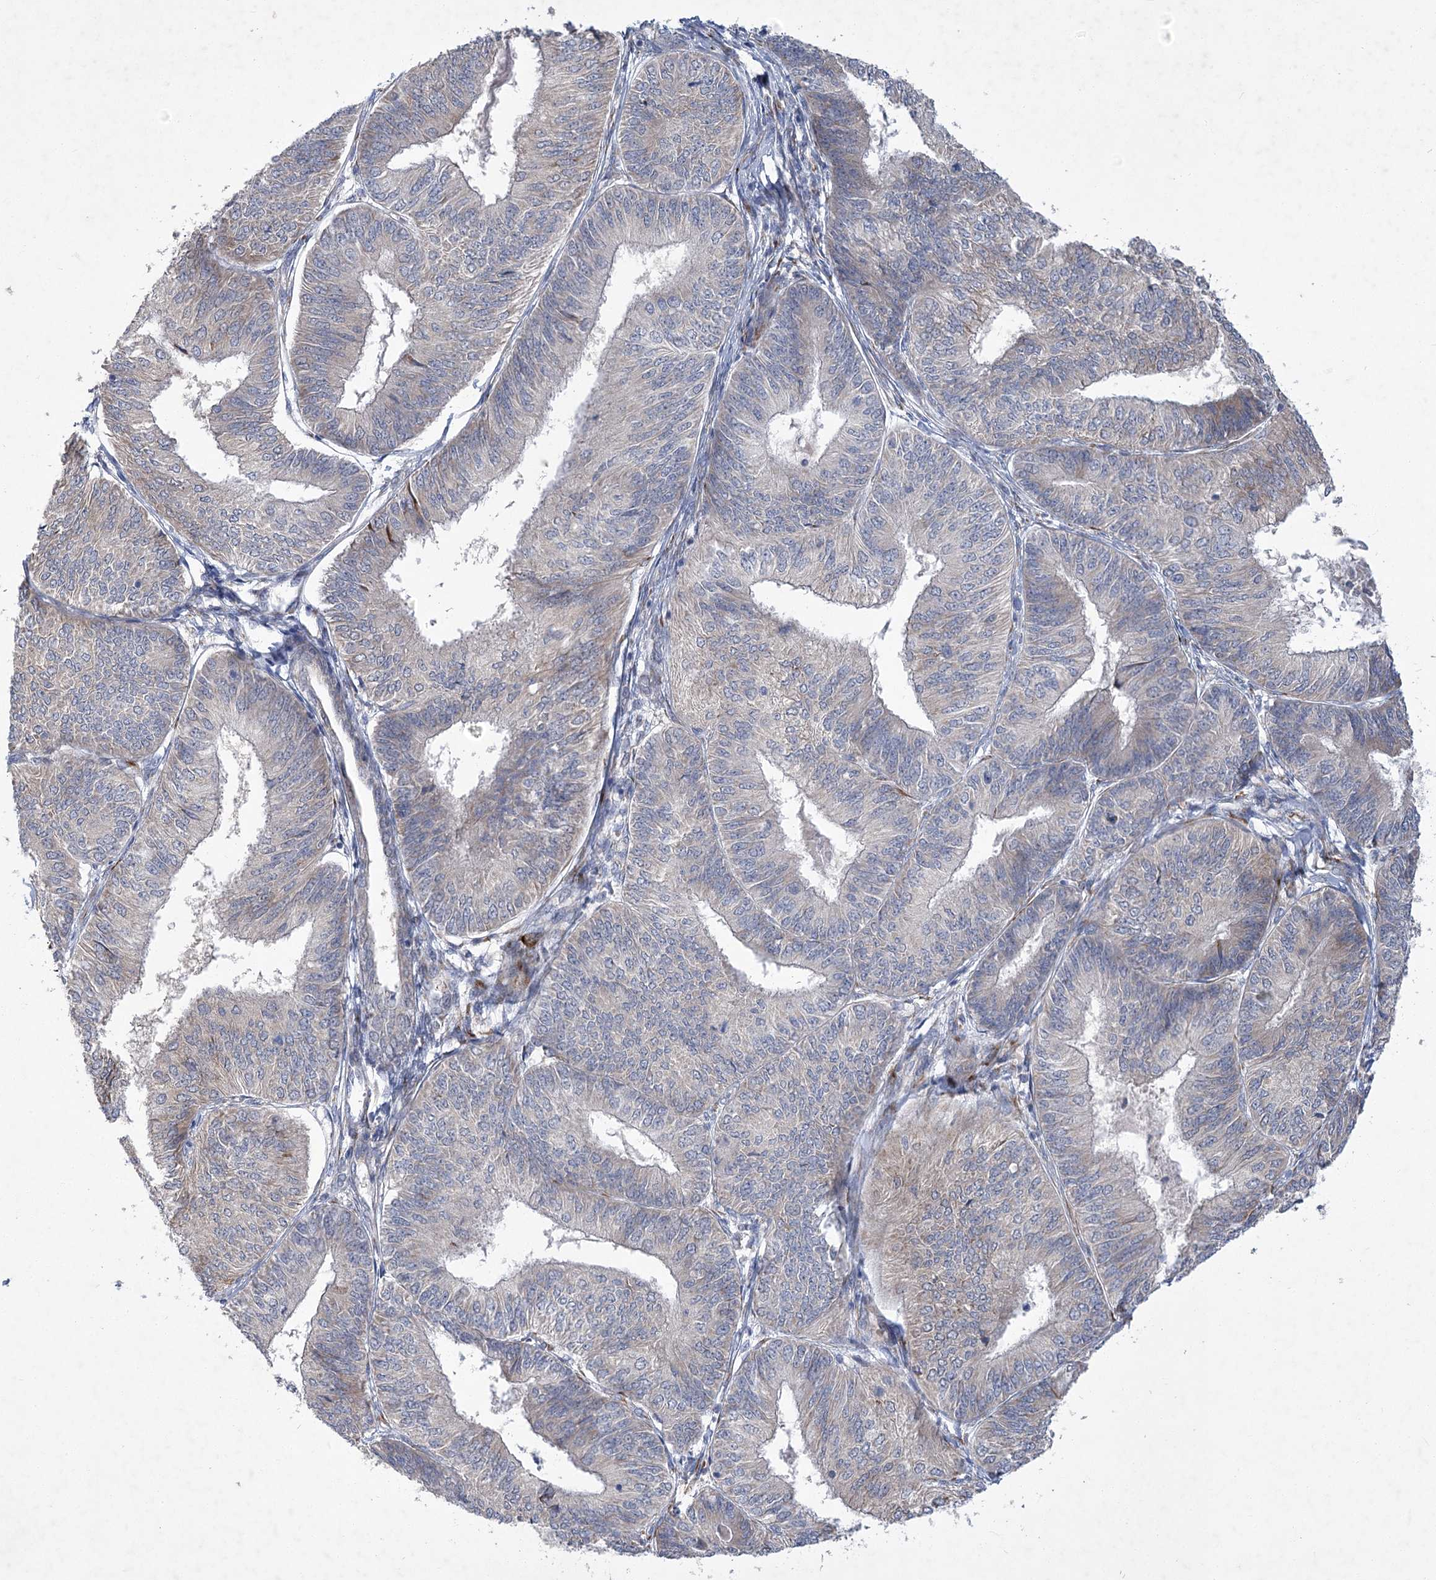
{"staining": {"intensity": "weak", "quantity": "<25%", "location": "cytoplasmic/membranous"}, "tissue": "endometrial cancer", "cell_type": "Tumor cells", "image_type": "cancer", "snomed": [{"axis": "morphology", "description": "Adenocarcinoma, NOS"}, {"axis": "topography", "description": "Endometrium"}], "caption": "Micrograph shows no protein staining in tumor cells of endometrial adenocarcinoma tissue.", "gene": "GCNT4", "patient": {"sex": "female", "age": 58}}